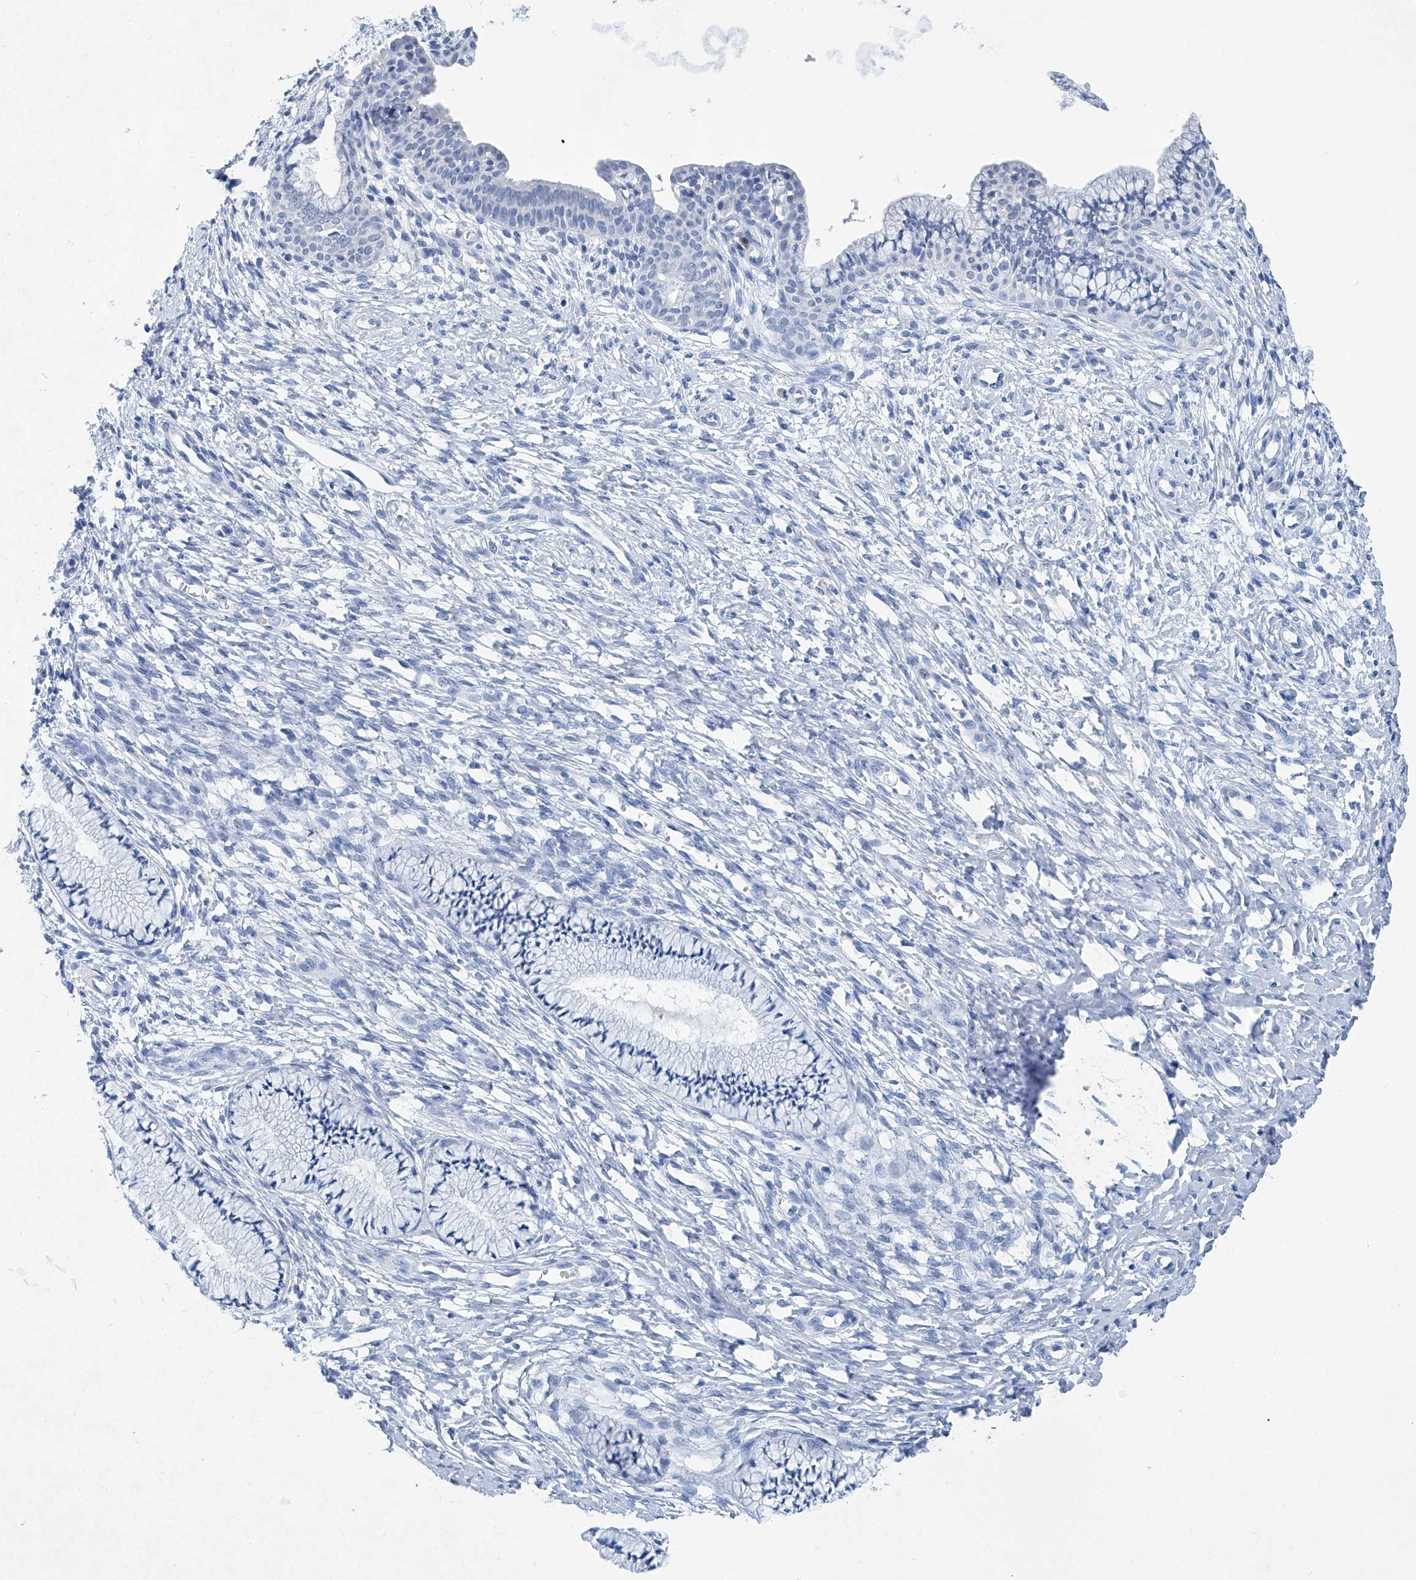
{"staining": {"intensity": "negative", "quantity": "none", "location": "none"}, "tissue": "cervix", "cell_type": "Glandular cells", "image_type": "normal", "snomed": [{"axis": "morphology", "description": "Normal tissue, NOS"}, {"axis": "topography", "description": "Cervix"}], "caption": "Immunohistochemical staining of unremarkable human cervix exhibits no significant expression in glandular cells. (DAB (3,3'-diaminobenzidine) immunohistochemistry (IHC) with hematoxylin counter stain).", "gene": "CYP2A7", "patient": {"sex": "female", "age": 36}}